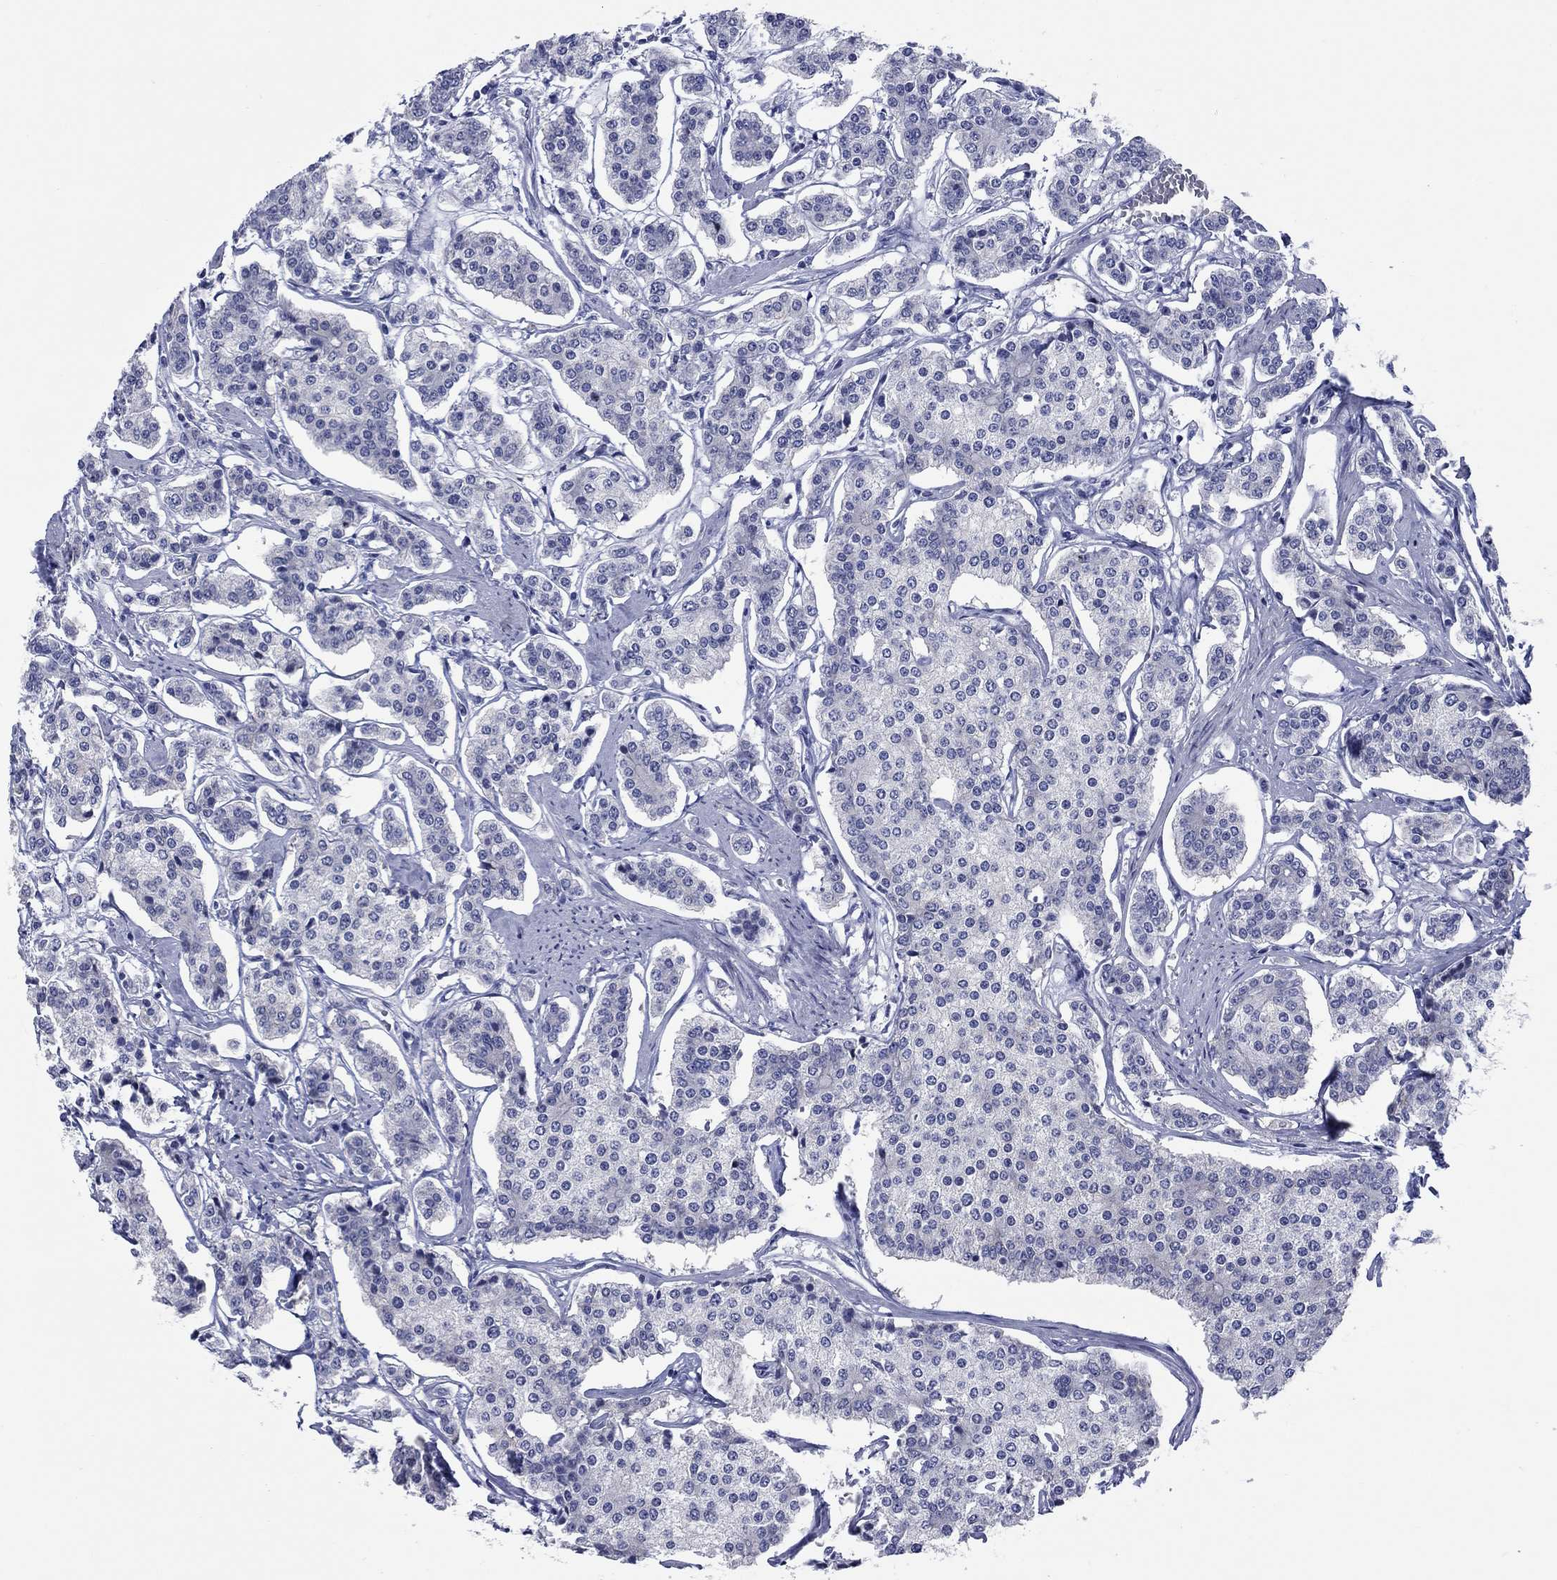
{"staining": {"intensity": "negative", "quantity": "none", "location": "none"}, "tissue": "carcinoid", "cell_type": "Tumor cells", "image_type": "cancer", "snomed": [{"axis": "morphology", "description": "Carcinoid, malignant, NOS"}, {"axis": "topography", "description": "Small intestine"}], "caption": "High power microscopy photomicrograph of an immunohistochemistry photomicrograph of carcinoid, revealing no significant staining in tumor cells. (Immunohistochemistry (ihc), brightfield microscopy, high magnification).", "gene": "CCNA1", "patient": {"sex": "female", "age": 65}}